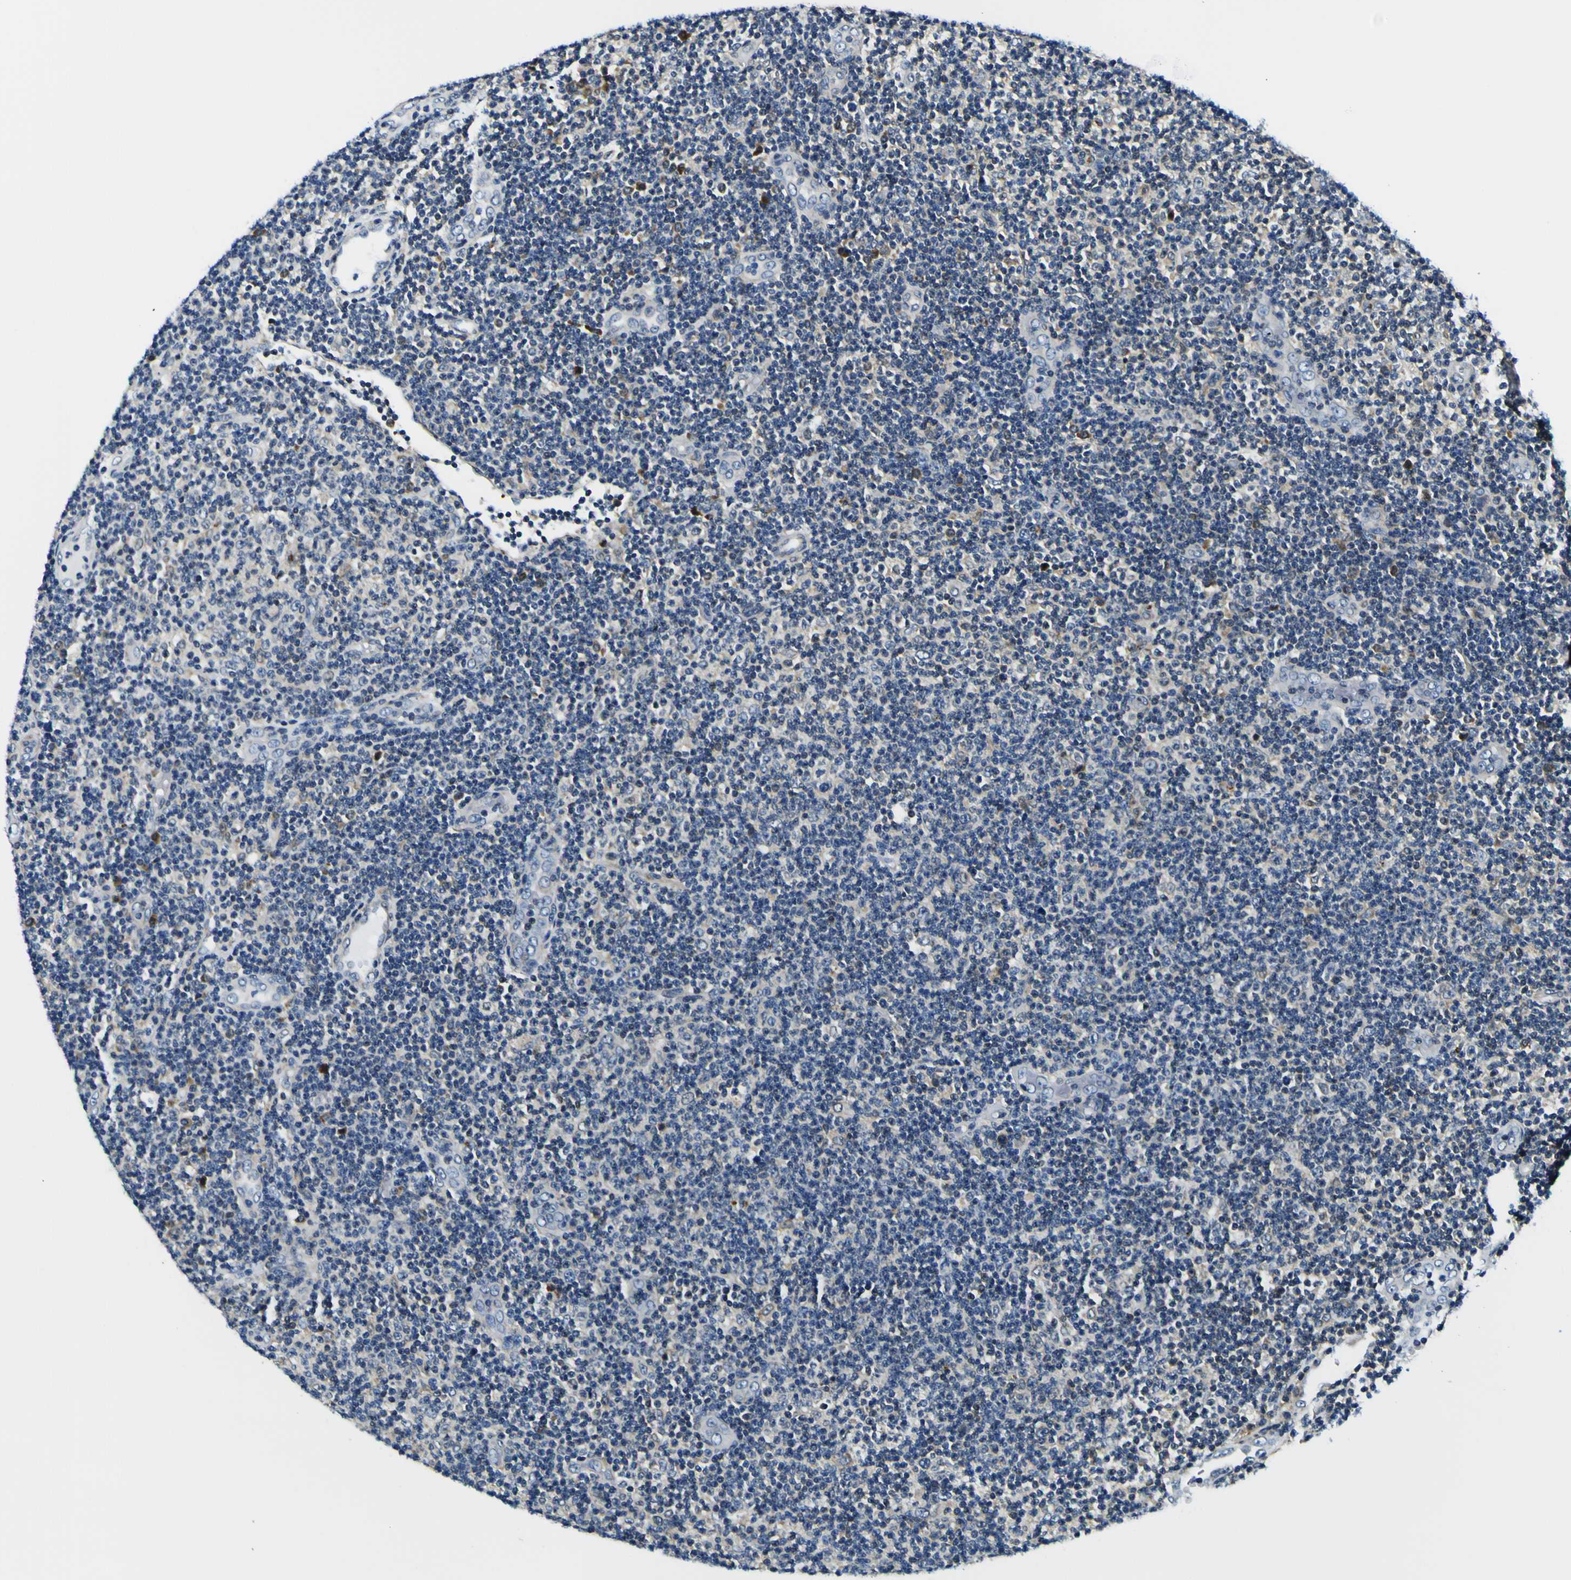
{"staining": {"intensity": "weak", "quantity": "<25%", "location": "cytoplasmic/membranous"}, "tissue": "lymphoma", "cell_type": "Tumor cells", "image_type": "cancer", "snomed": [{"axis": "morphology", "description": "Malignant lymphoma, non-Hodgkin's type, Low grade"}, {"axis": "topography", "description": "Lymph node"}], "caption": "This is a image of immunohistochemistry staining of low-grade malignant lymphoma, non-Hodgkin's type, which shows no positivity in tumor cells.", "gene": "NLRP3", "patient": {"sex": "male", "age": 83}}